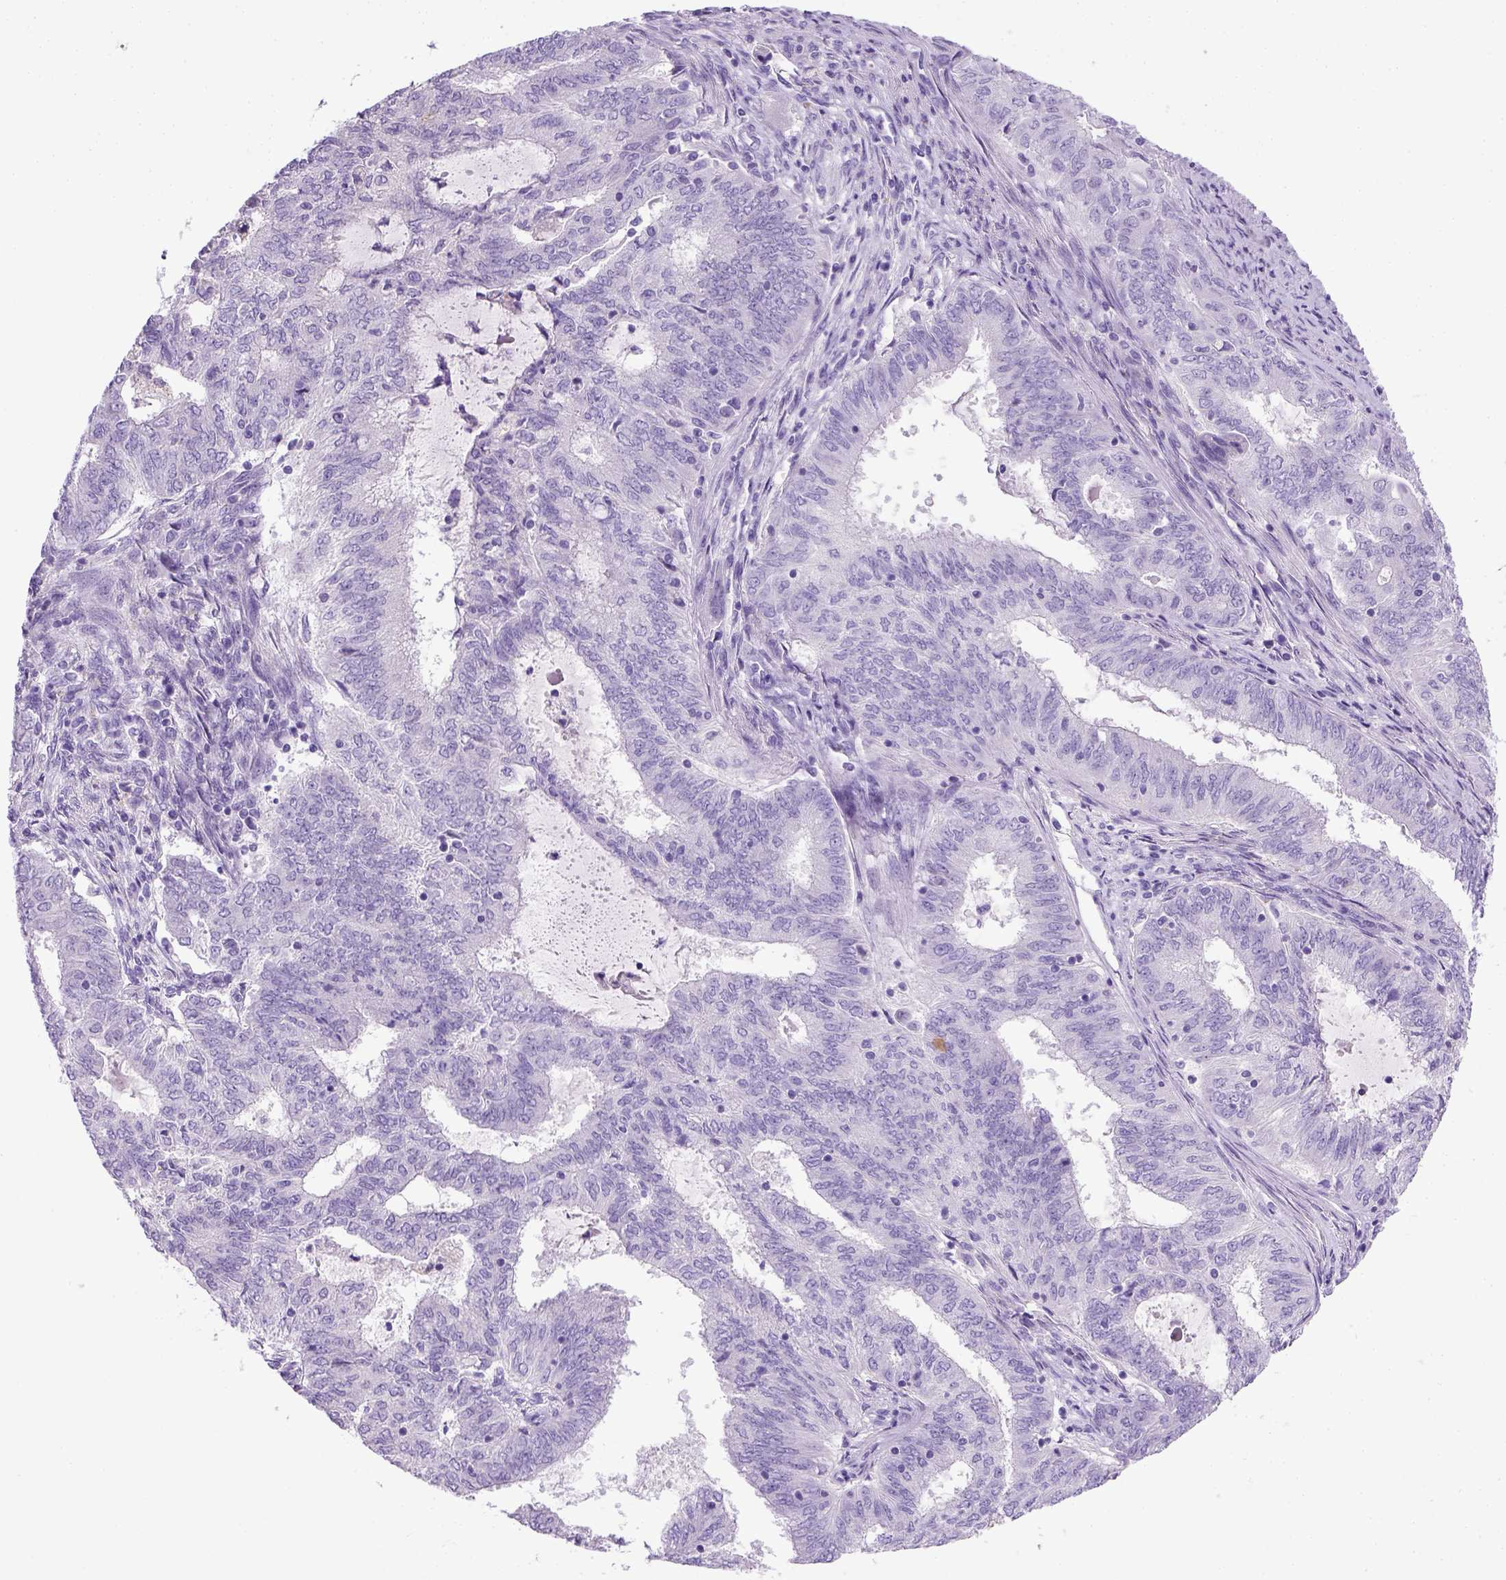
{"staining": {"intensity": "negative", "quantity": "none", "location": "none"}, "tissue": "endometrial cancer", "cell_type": "Tumor cells", "image_type": "cancer", "snomed": [{"axis": "morphology", "description": "Adenocarcinoma, NOS"}, {"axis": "topography", "description": "Endometrium"}], "caption": "An immunohistochemistry histopathology image of endometrial cancer (adenocarcinoma) is shown. There is no staining in tumor cells of endometrial cancer (adenocarcinoma).", "gene": "KRT71", "patient": {"sex": "female", "age": 62}}